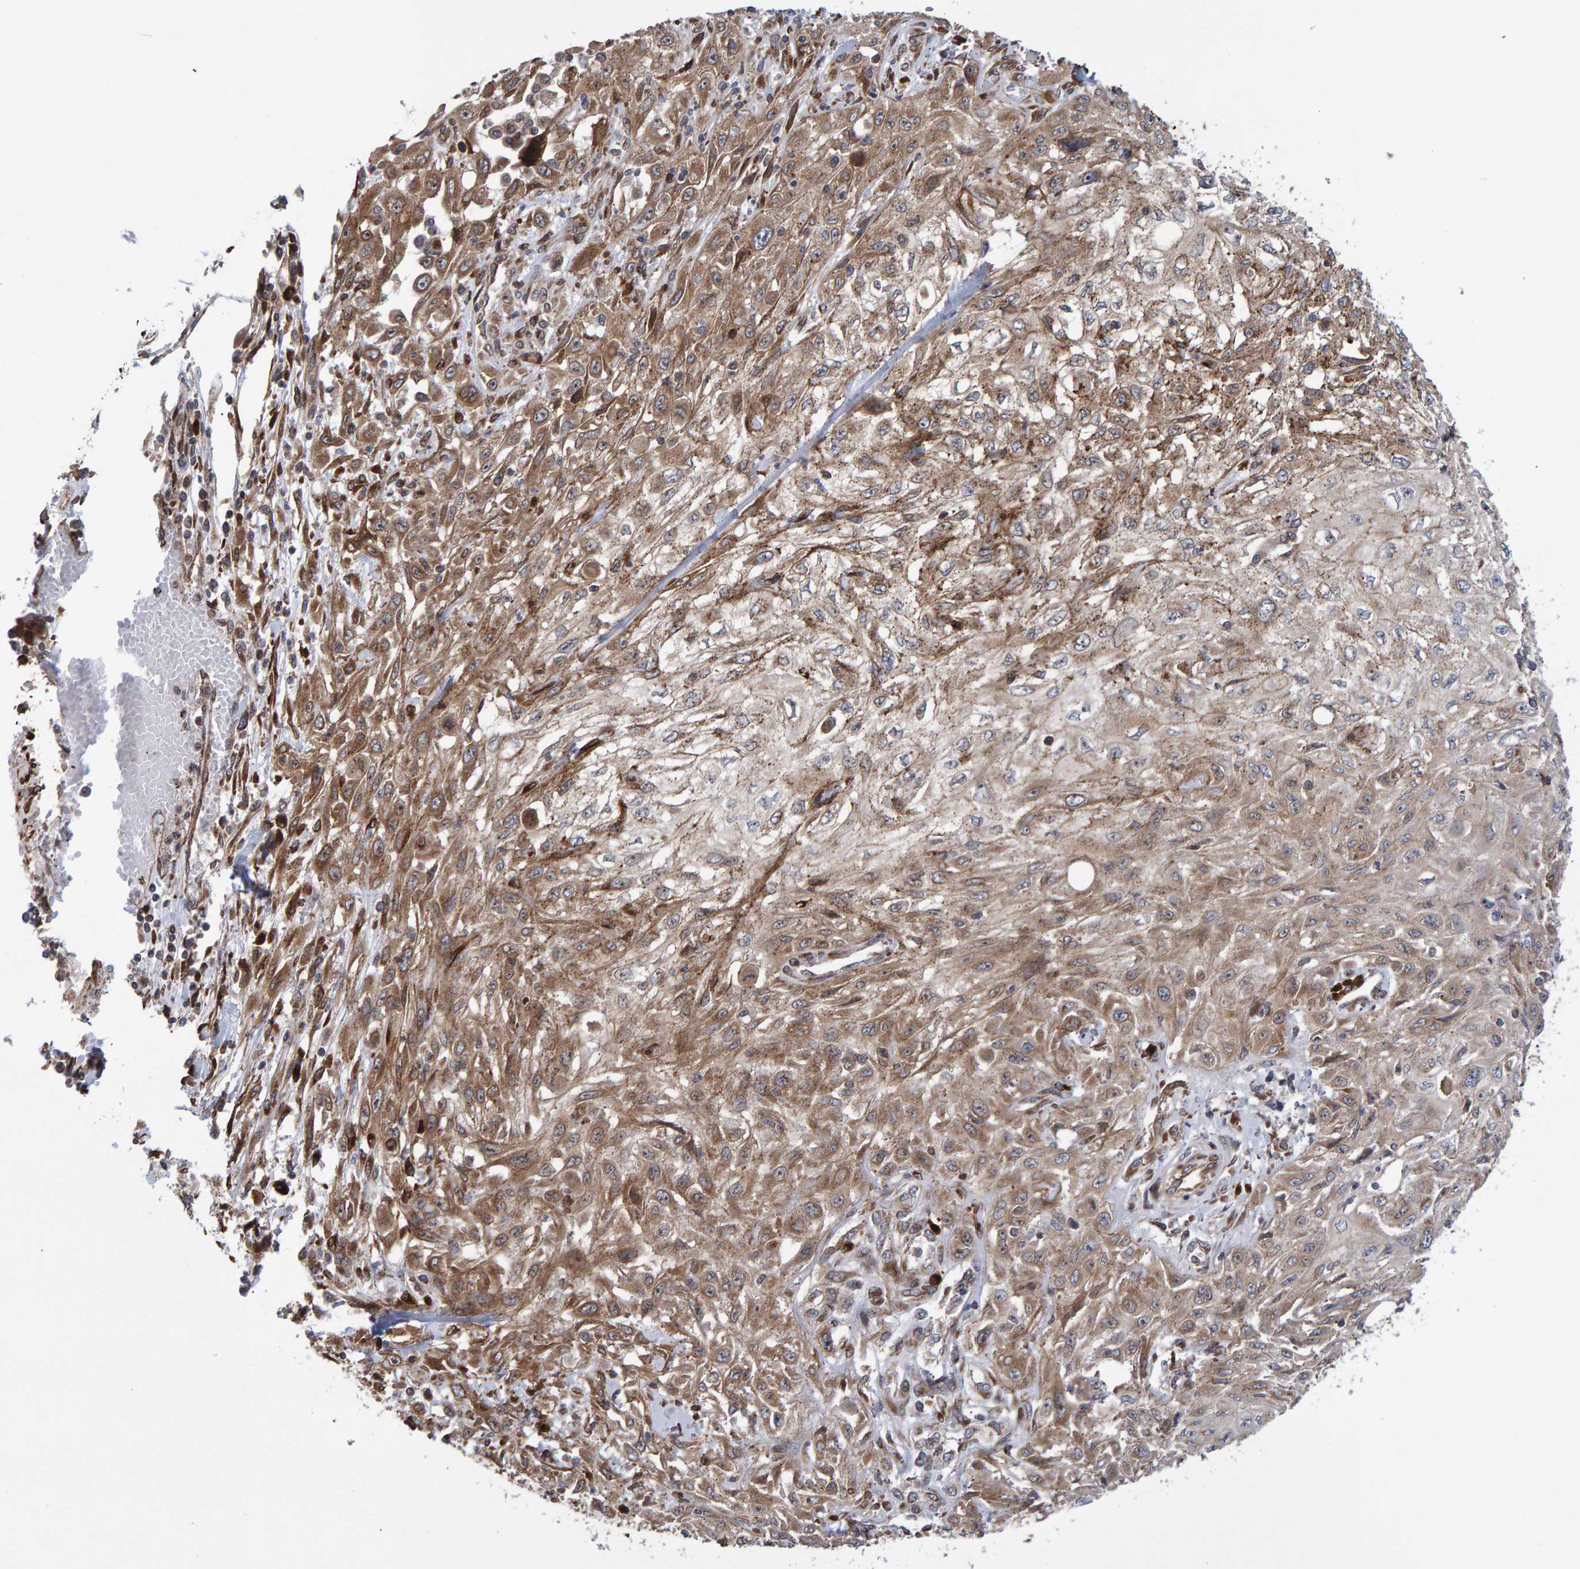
{"staining": {"intensity": "moderate", "quantity": ">75%", "location": "cytoplasmic/membranous"}, "tissue": "skin cancer", "cell_type": "Tumor cells", "image_type": "cancer", "snomed": [{"axis": "morphology", "description": "Squamous cell carcinoma, NOS"}, {"axis": "morphology", "description": "Squamous cell carcinoma, metastatic, NOS"}, {"axis": "topography", "description": "Skin"}, {"axis": "topography", "description": "Lymph node"}], "caption": "A brown stain labels moderate cytoplasmic/membranous positivity of a protein in skin cancer (squamous cell carcinoma) tumor cells.", "gene": "FAM117A", "patient": {"sex": "male", "age": 75}}